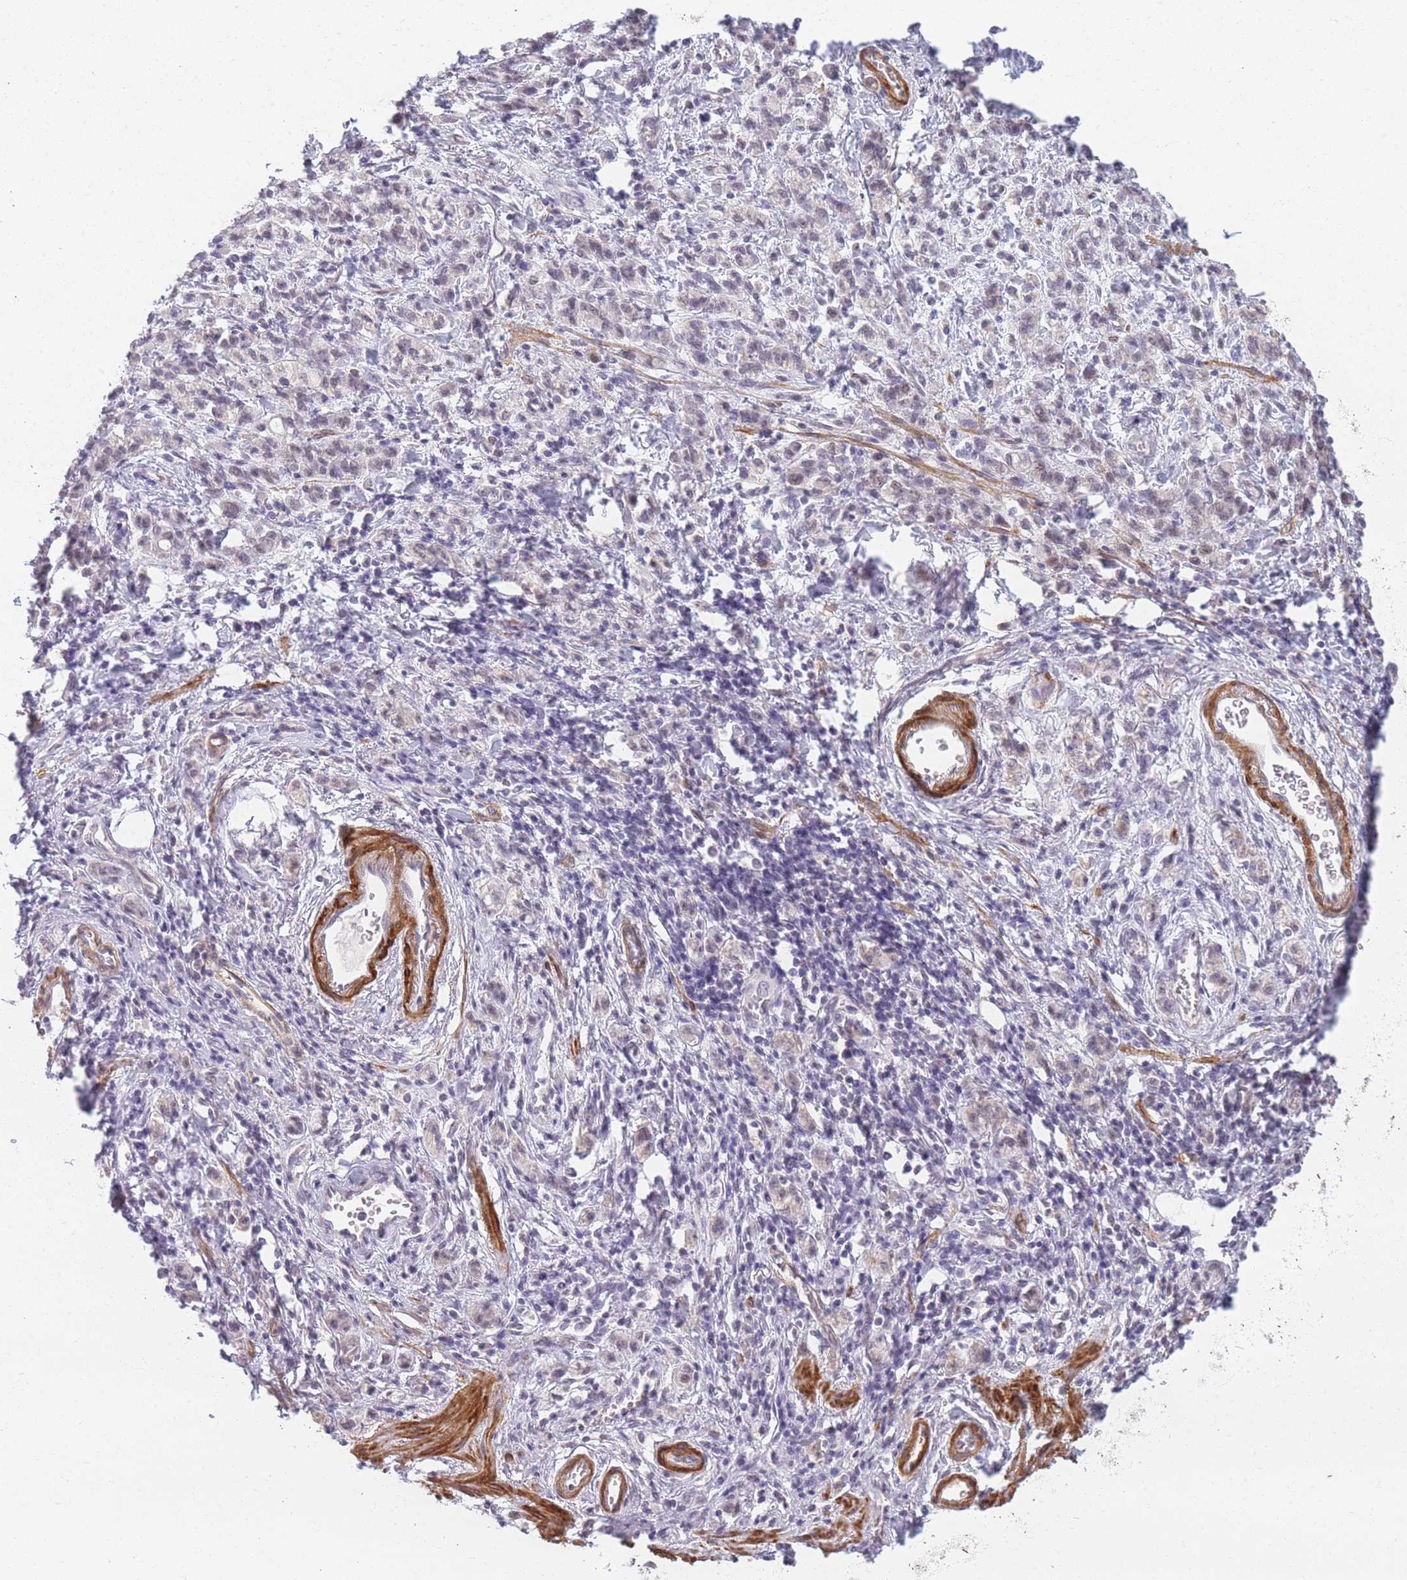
{"staining": {"intensity": "negative", "quantity": "none", "location": "none"}, "tissue": "stomach cancer", "cell_type": "Tumor cells", "image_type": "cancer", "snomed": [{"axis": "morphology", "description": "Adenocarcinoma, NOS"}, {"axis": "topography", "description": "Stomach"}], "caption": "This micrograph is of stomach cancer stained with immunohistochemistry (IHC) to label a protein in brown with the nuclei are counter-stained blue. There is no positivity in tumor cells.", "gene": "SIN3B", "patient": {"sex": "male", "age": 77}}